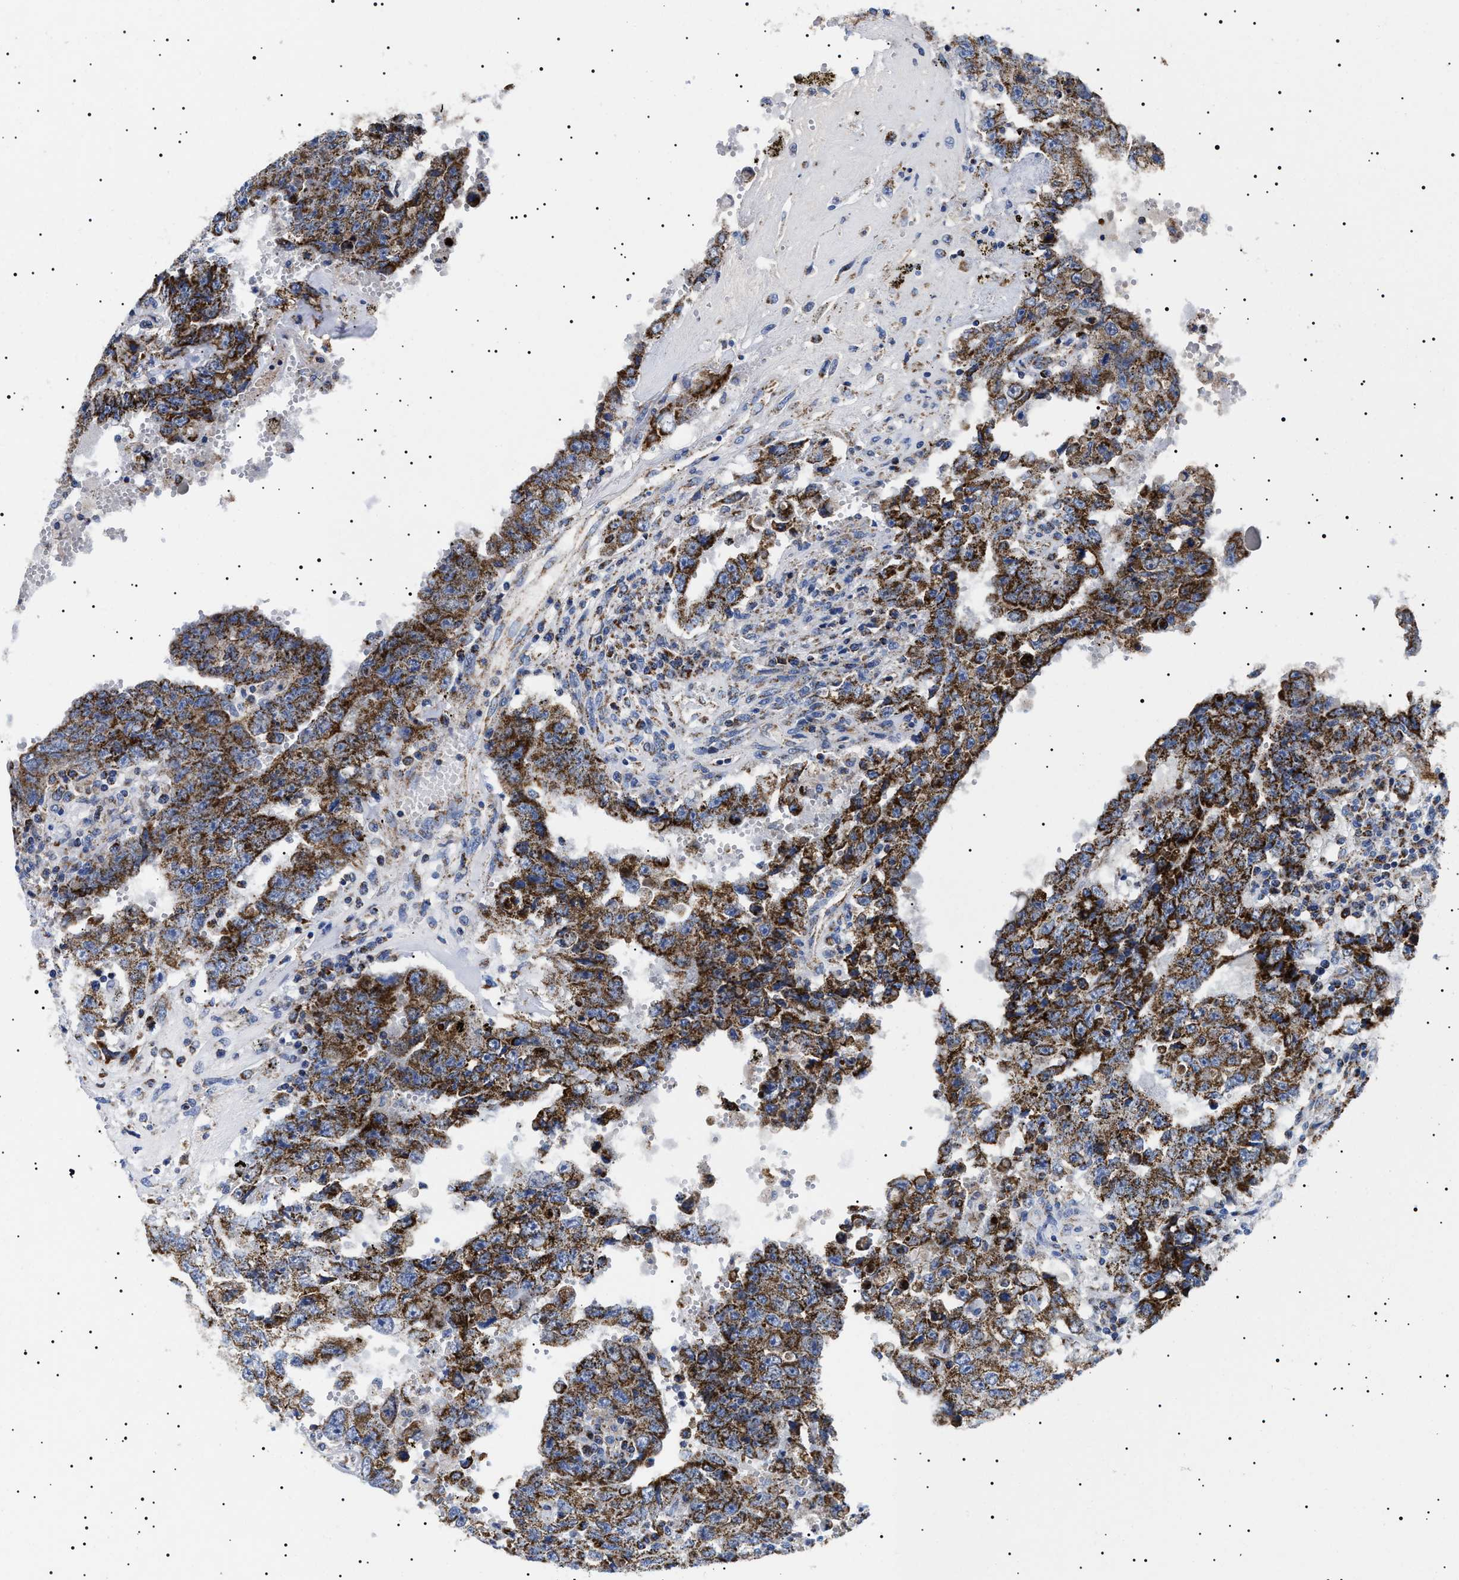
{"staining": {"intensity": "strong", "quantity": ">75%", "location": "cytoplasmic/membranous"}, "tissue": "testis cancer", "cell_type": "Tumor cells", "image_type": "cancer", "snomed": [{"axis": "morphology", "description": "Carcinoma, Embryonal, NOS"}, {"axis": "topography", "description": "Testis"}], "caption": "A brown stain highlights strong cytoplasmic/membranous positivity of a protein in human testis cancer (embryonal carcinoma) tumor cells.", "gene": "CHRDL2", "patient": {"sex": "male", "age": 26}}